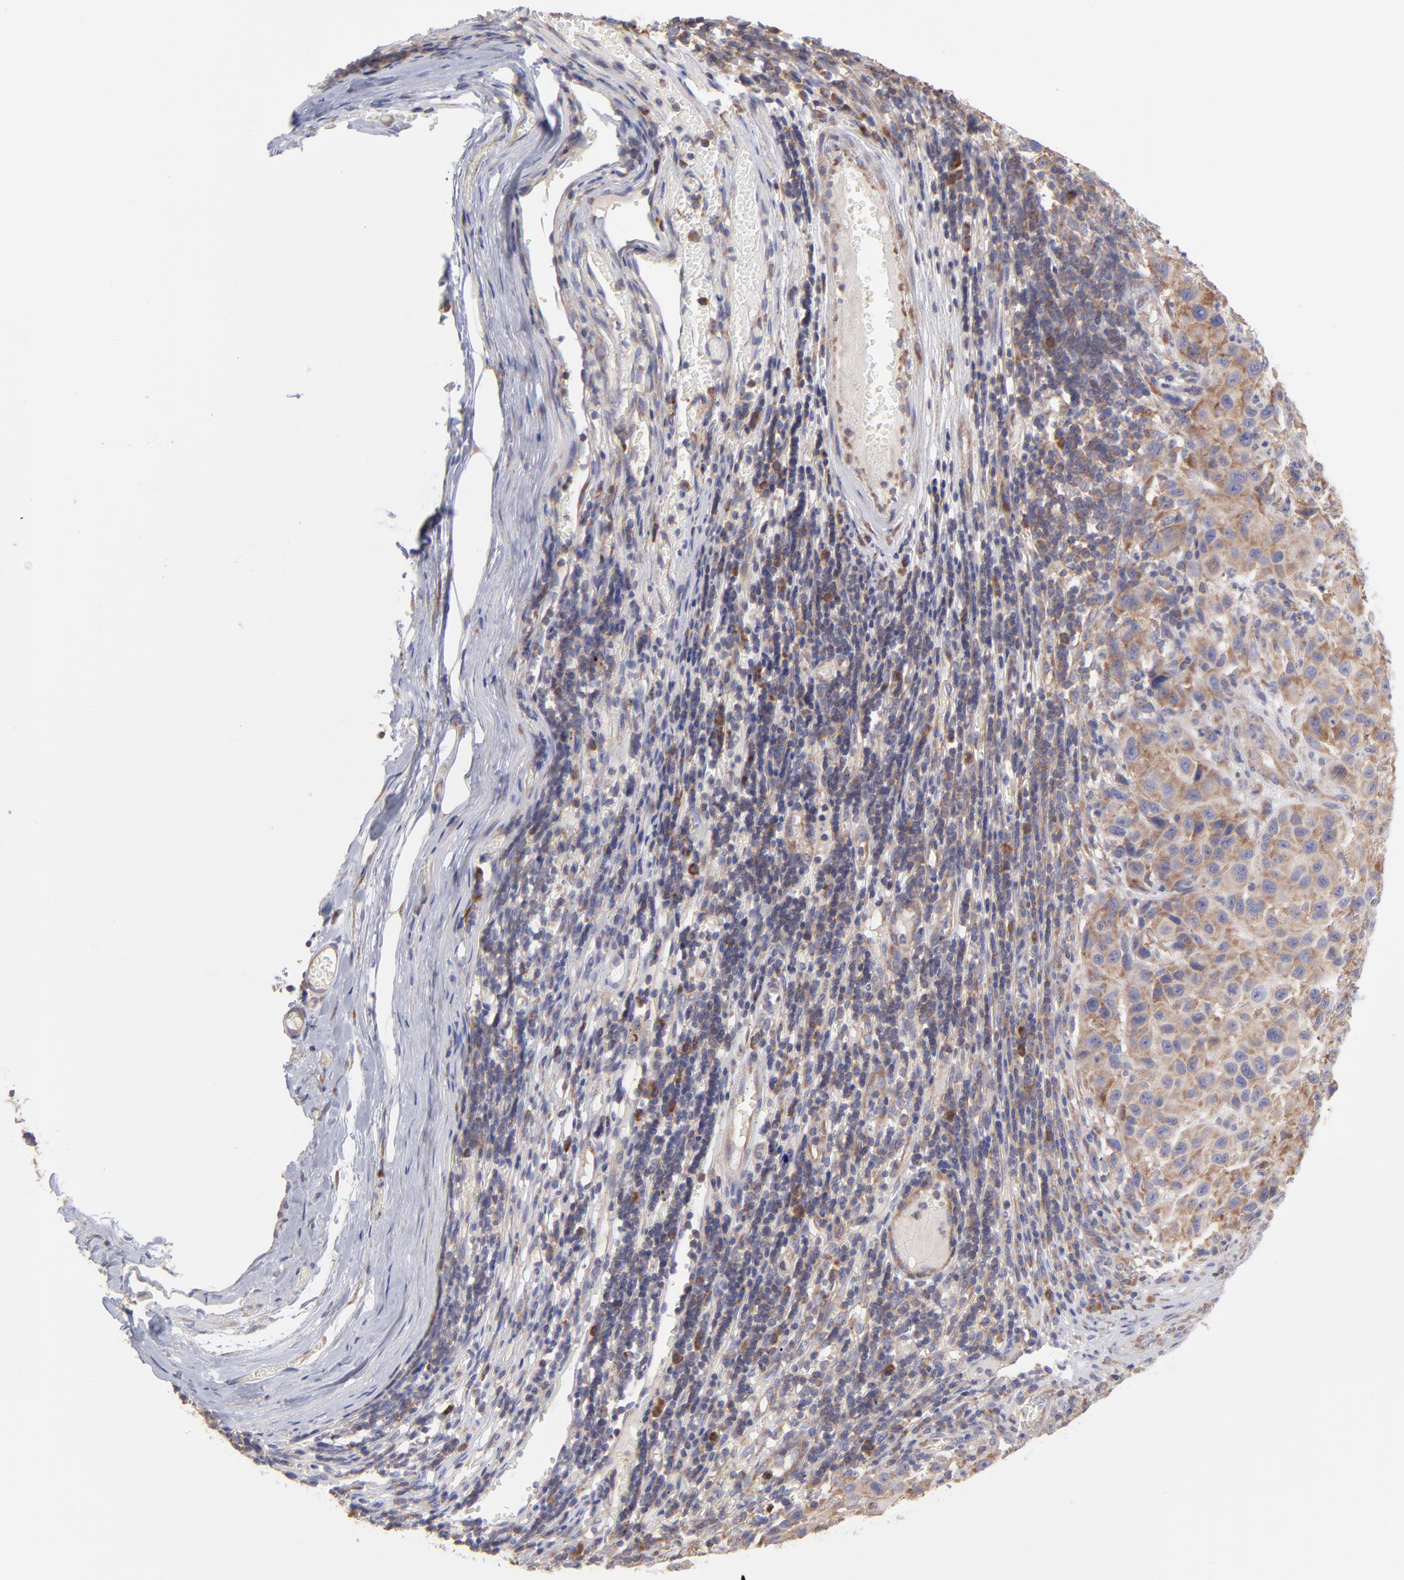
{"staining": {"intensity": "weak", "quantity": "<25%", "location": "cytoplasmic/membranous"}, "tissue": "melanoma", "cell_type": "Tumor cells", "image_type": "cancer", "snomed": [{"axis": "morphology", "description": "Malignant melanoma, Metastatic site"}, {"axis": "topography", "description": "Lymph node"}], "caption": "DAB (3,3'-diaminobenzidine) immunohistochemical staining of human melanoma displays no significant positivity in tumor cells.", "gene": "RPLP0", "patient": {"sex": "male", "age": 61}}